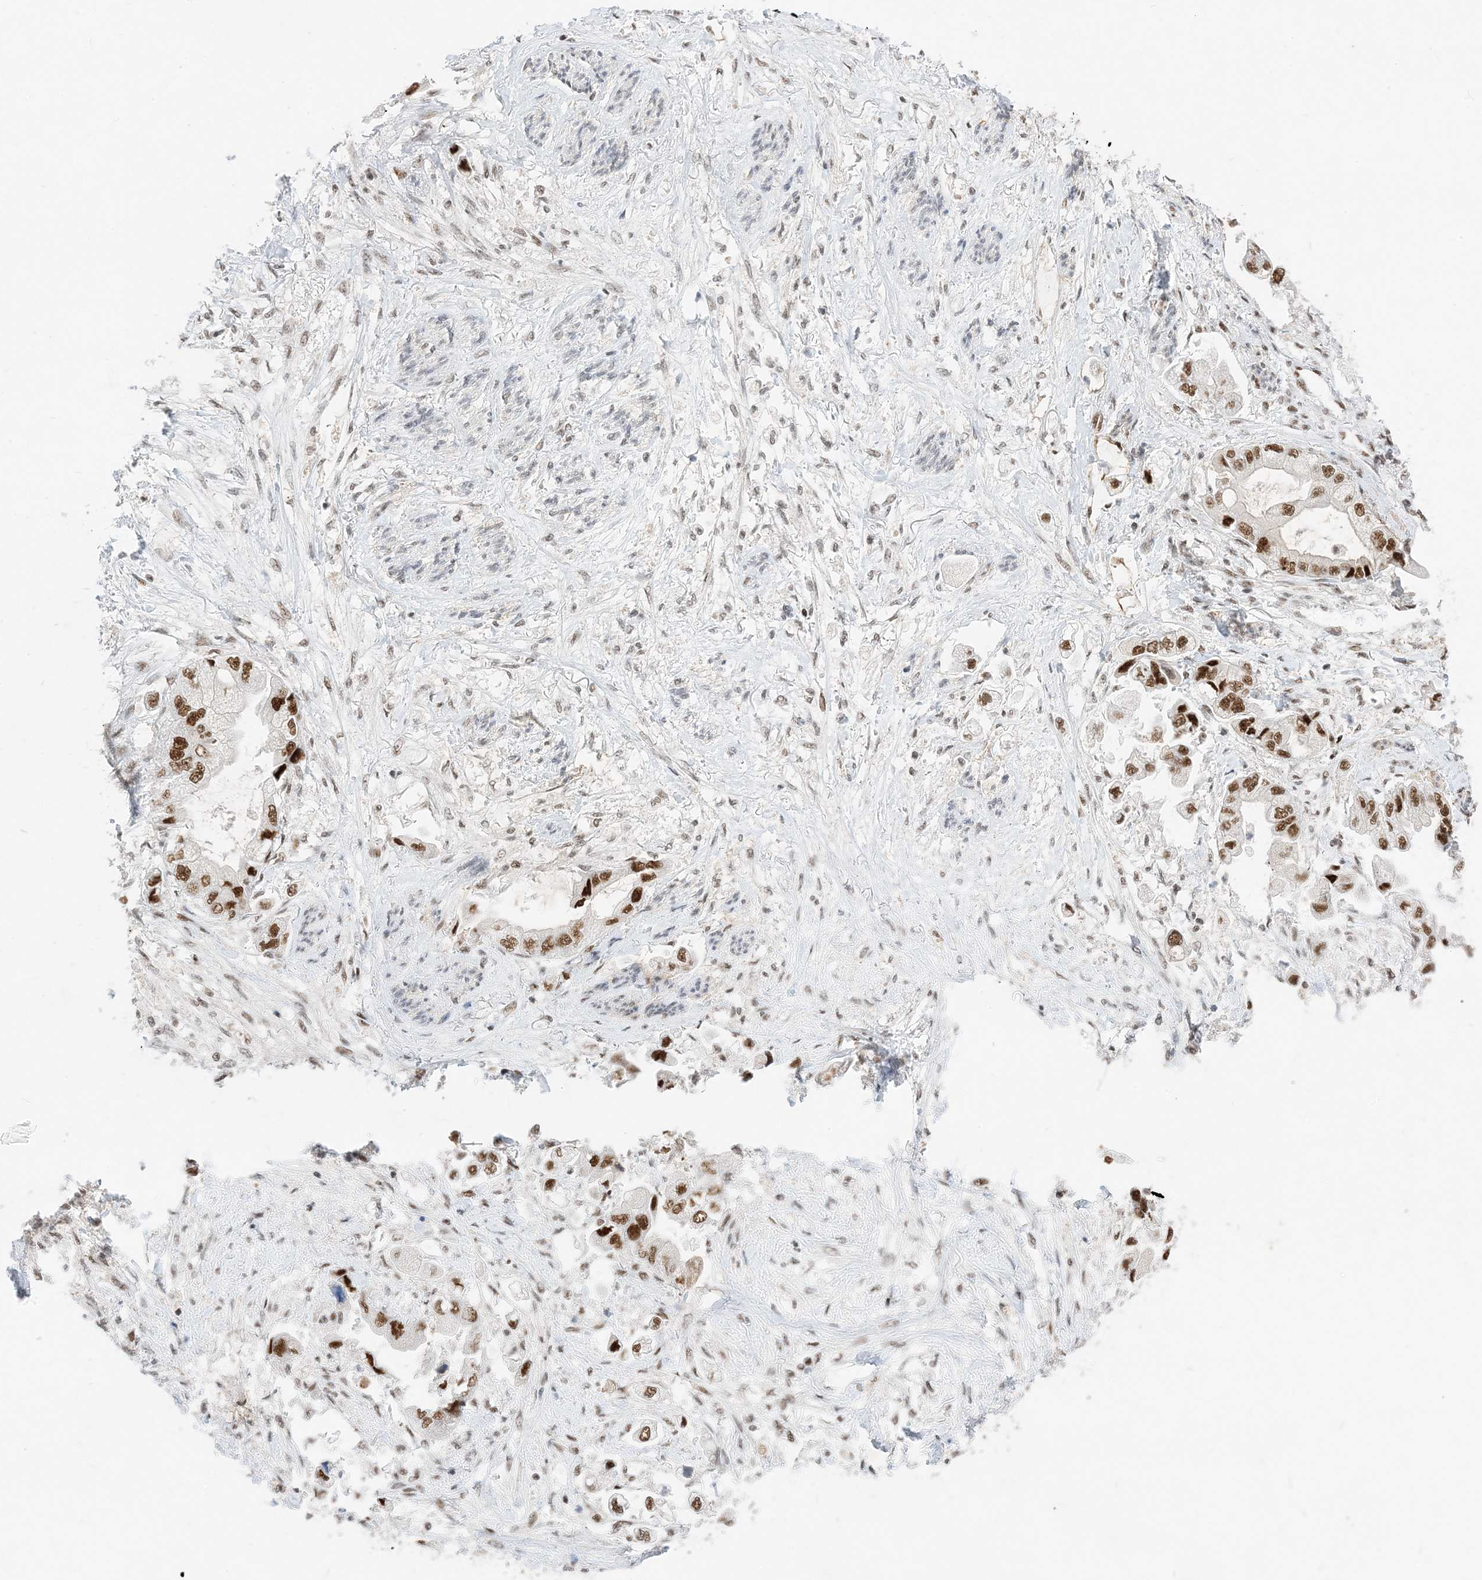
{"staining": {"intensity": "strong", "quantity": ">75%", "location": "nuclear"}, "tissue": "stomach cancer", "cell_type": "Tumor cells", "image_type": "cancer", "snomed": [{"axis": "morphology", "description": "Adenocarcinoma, NOS"}, {"axis": "topography", "description": "Stomach"}], "caption": "Immunohistochemistry (IHC) of stomach cancer demonstrates high levels of strong nuclear expression in about >75% of tumor cells. Ihc stains the protein in brown and the nuclei are stained blue.", "gene": "SF3A3", "patient": {"sex": "male", "age": 62}}